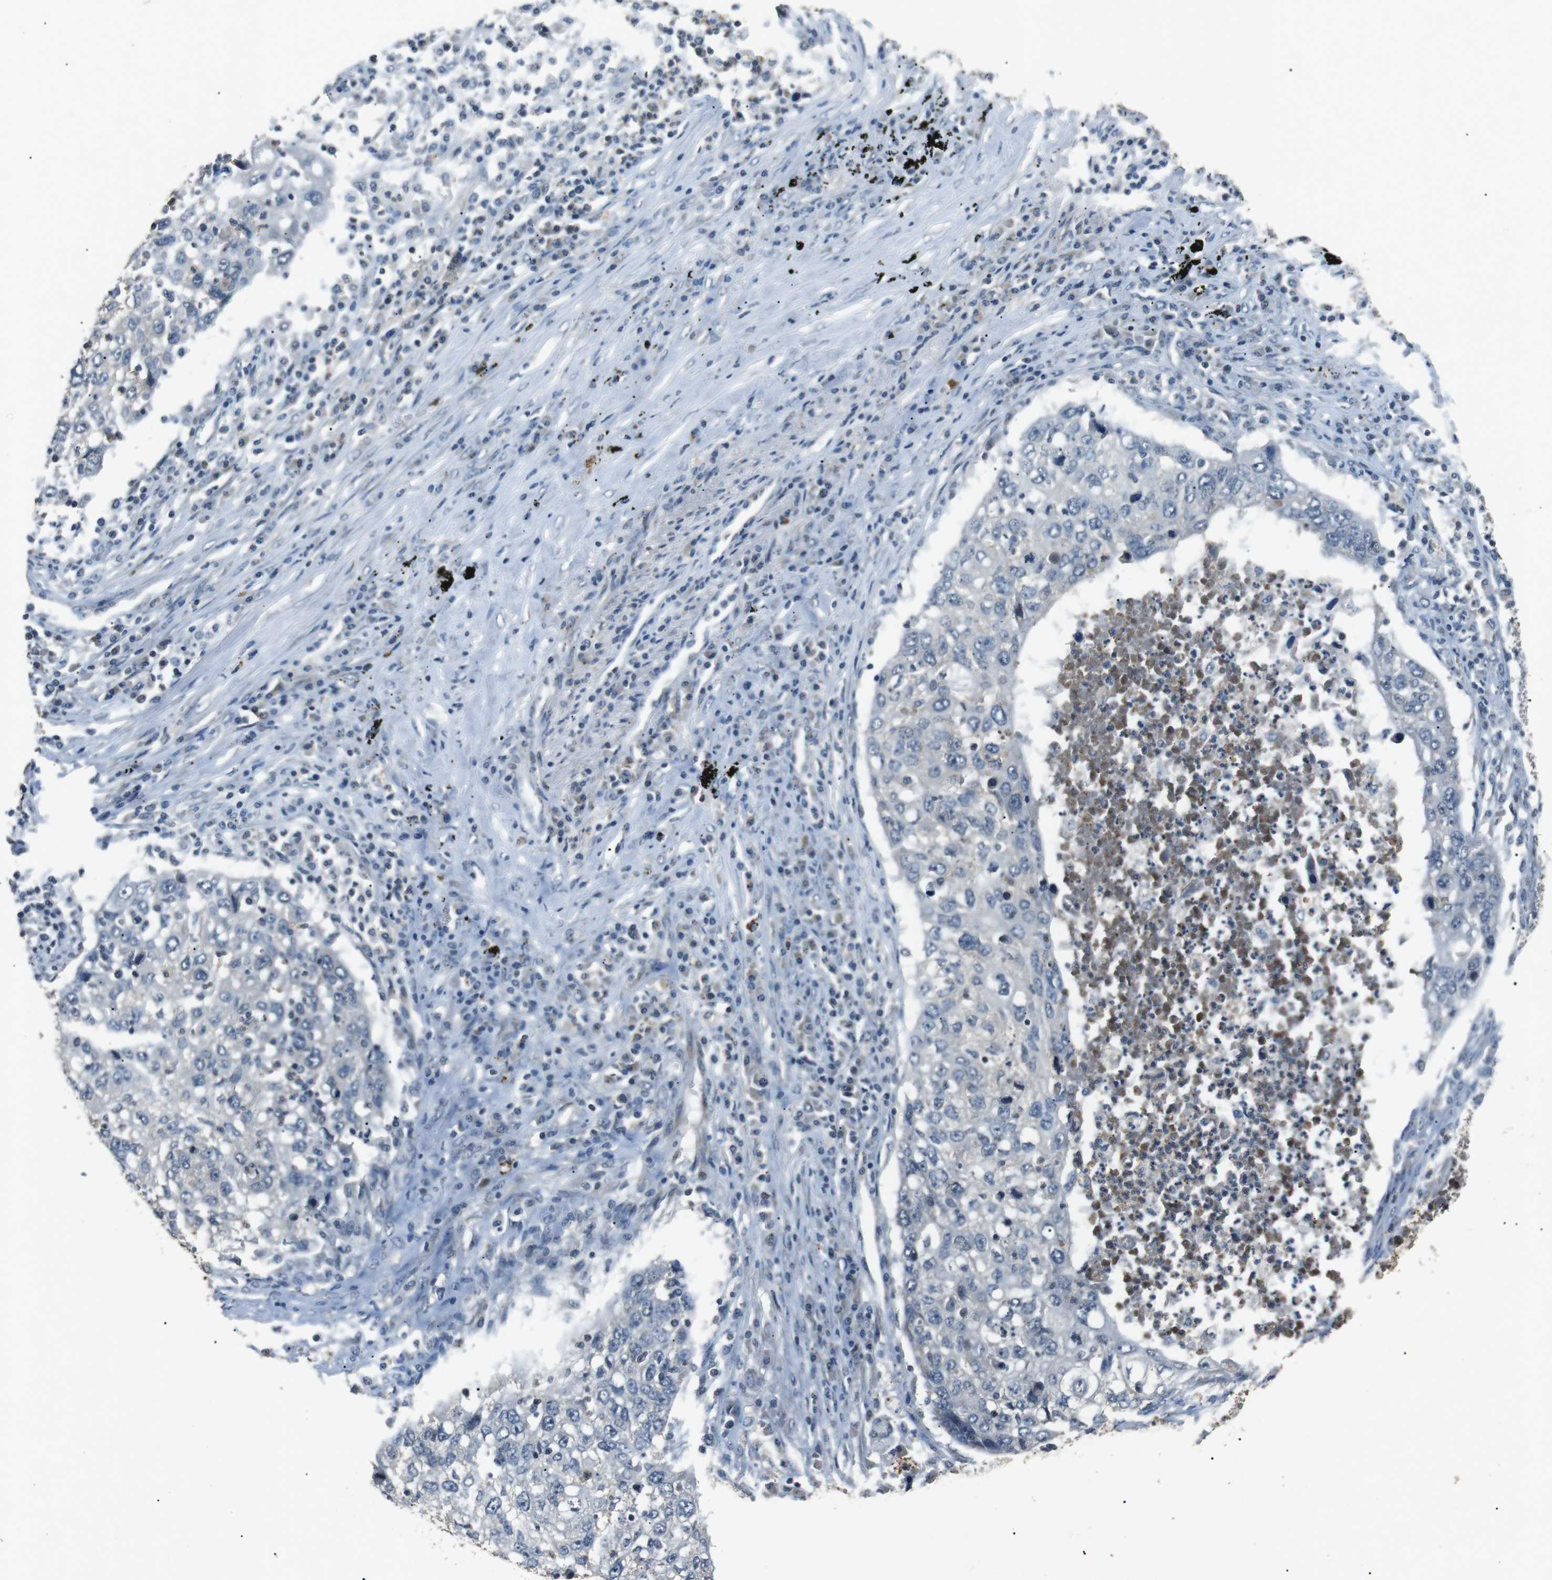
{"staining": {"intensity": "negative", "quantity": "none", "location": "none"}, "tissue": "lung cancer", "cell_type": "Tumor cells", "image_type": "cancer", "snomed": [{"axis": "morphology", "description": "Squamous cell carcinoma, NOS"}, {"axis": "topography", "description": "Lung"}], "caption": "Protein analysis of lung cancer exhibits no significant staining in tumor cells.", "gene": "NEK7", "patient": {"sex": "female", "age": 63}}